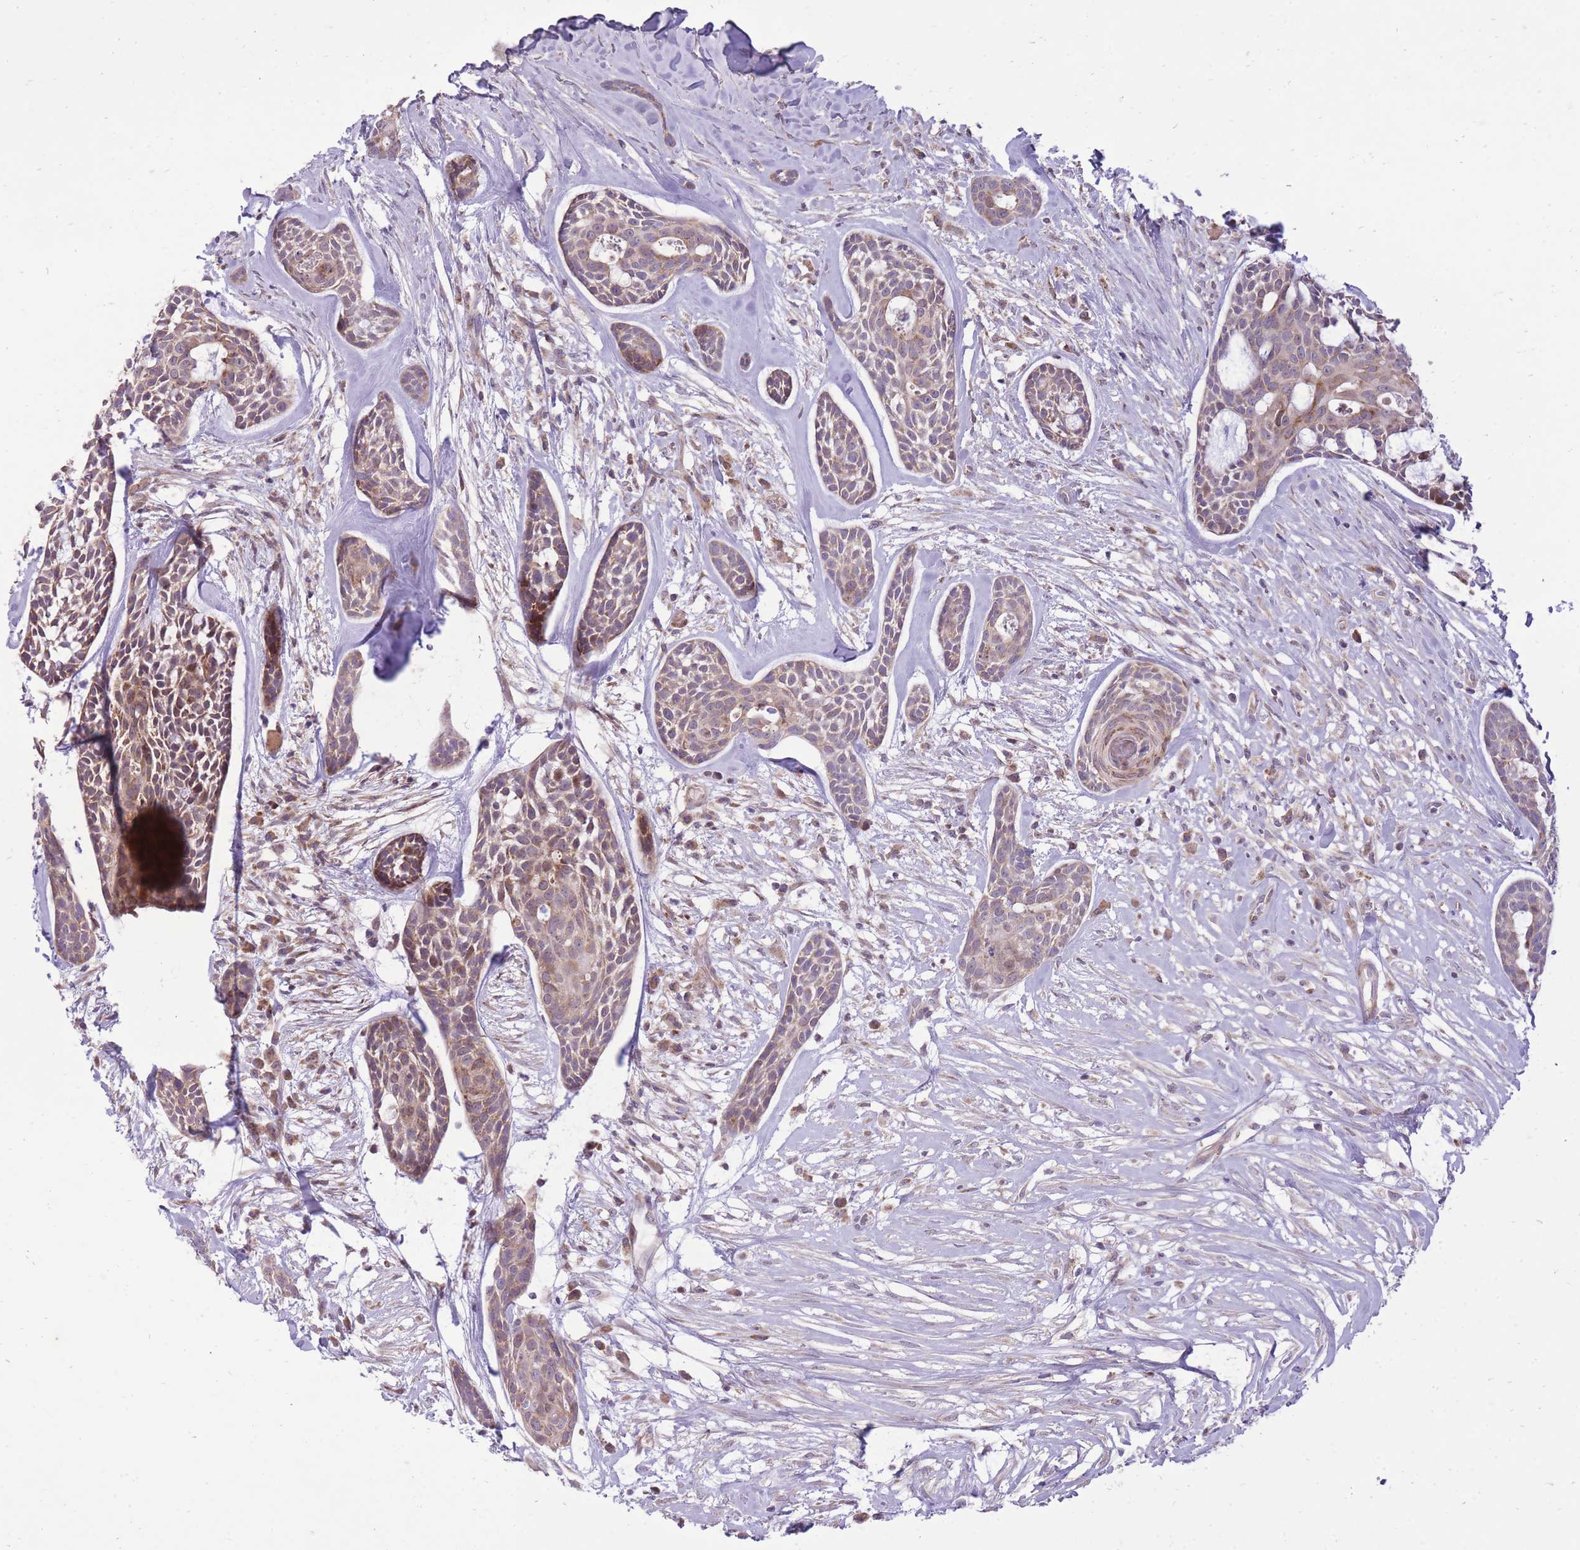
{"staining": {"intensity": "weak", "quantity": ">75%", "location": "cytoplasmic/membranous"}, "tissue": "head and neck cancer", "cell_type": "Tumor cells", "image_type": "cancer", "snomed": [{"axis": "morphology", "description": "Adenocarcinoma, NOS"}, {"axis": "topography", "description": "Subcutis"}, {"axis": "topography", "description": "Head-Neck"}], "caption": "Head and neck cancer (adenocarcinoma) stained for a protein displays weak cytoplasmic/membranous positivity in tumor cells. Immunohistochemistry (ihc) stains the protein of interest in brown and the nuclei are stained blue.", "gene": "SLC4A4", "patient": {"sex": "female", "age": 73}}